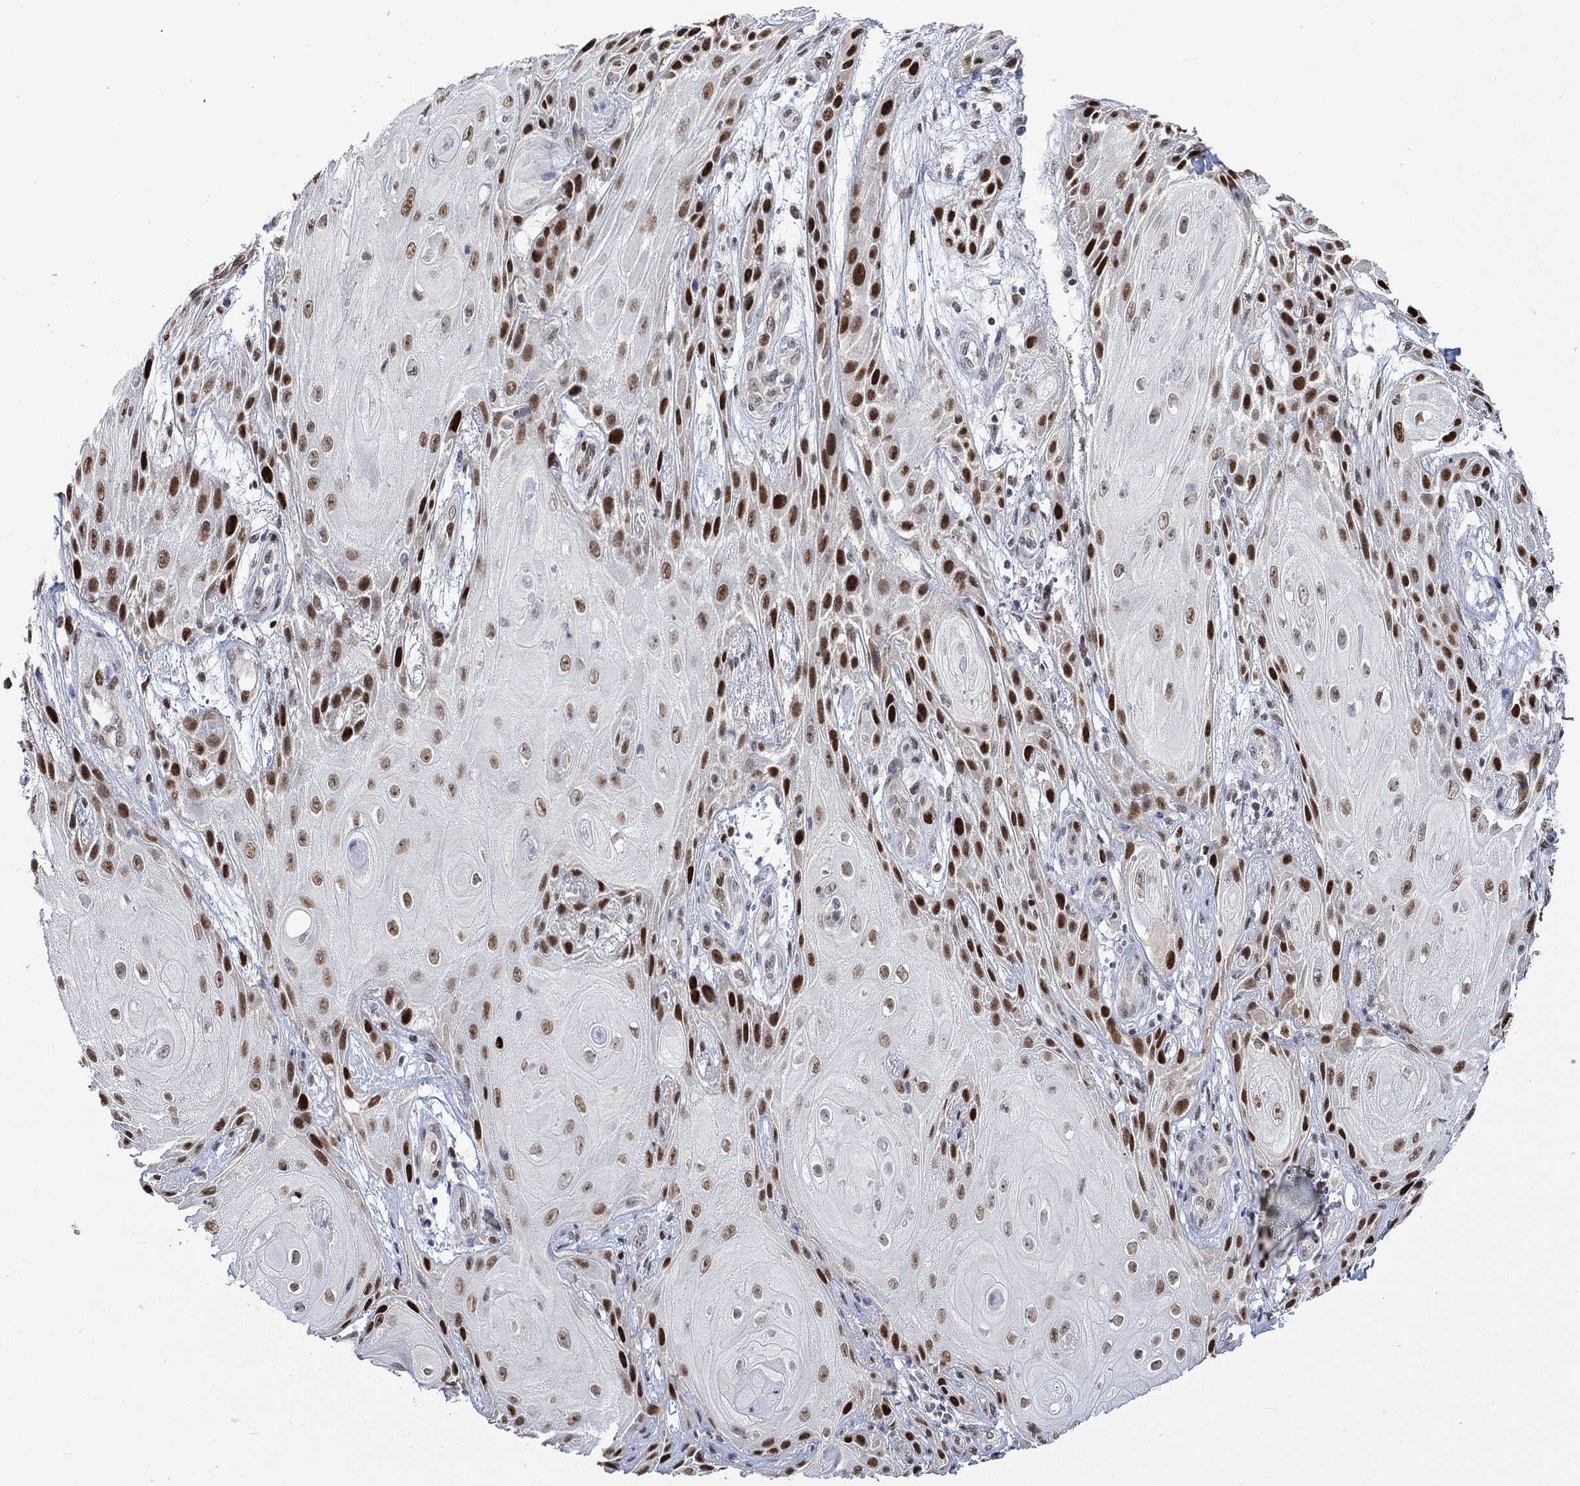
{"staining": {"intensity": "strong", "quantity": "25%-75%", "location": "nuclear"}, "tissue": "skin cancer", "cell_type": "Tumor cells", "image_type": "cancer", "snomed": [{"axis": "morphology", "description": "Squamous cell carcinoma, NOS"}, {"axis": "topography", "description": "Skin"}], "caption": "The micrograph shows staining of skin squamous cell carcinoma, revealing strong nuclear protein positivity (brown color) within tumor cells.", "gene": "RAD54L2", "patient": {"sex": "male", "age": 62}}